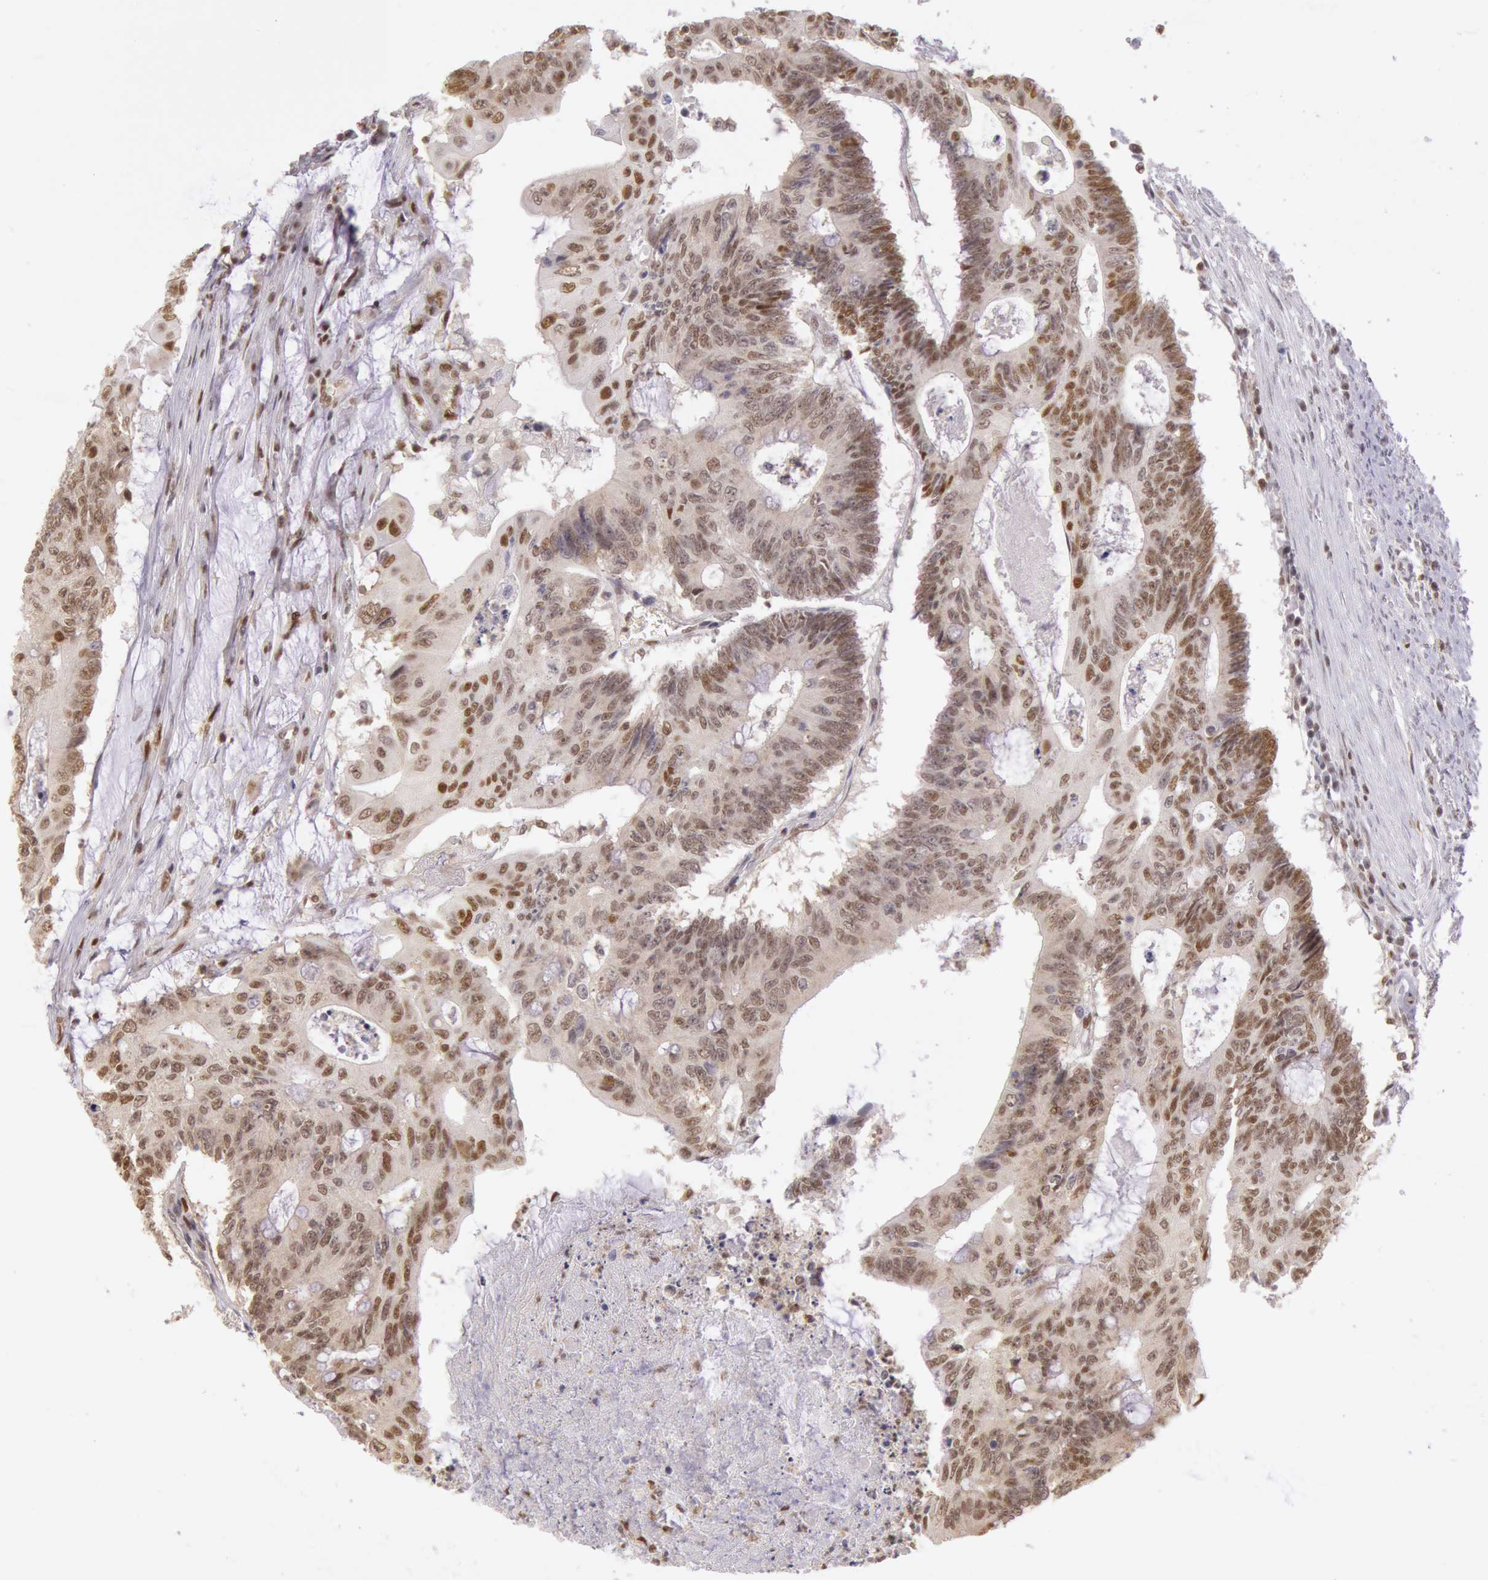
{"staining": {"intensity": "moderate", "quantity": "25%-75%", "location": "nuclear"}, "tissue": "colorectal cancer", "cell_type": "Tumor cells", "image_type": "cancer", "snomed": [{"axis": "morphology", "description": "Adenocarcinoma, NOS"}, {"axis": "topography", "description": "Colon"}], "caption": "Protein expression analysis of colorectal cancer exhibits moderate nuclear positivity in approximately 25%-75% of tumor cells. The protein of interest is stained brown, and the nuclei are stained in blue (DAB IHC with brightfield microscopy, high magnification).", "gene": "ESS2", "patient": {"sex": "male", "age": 65}}